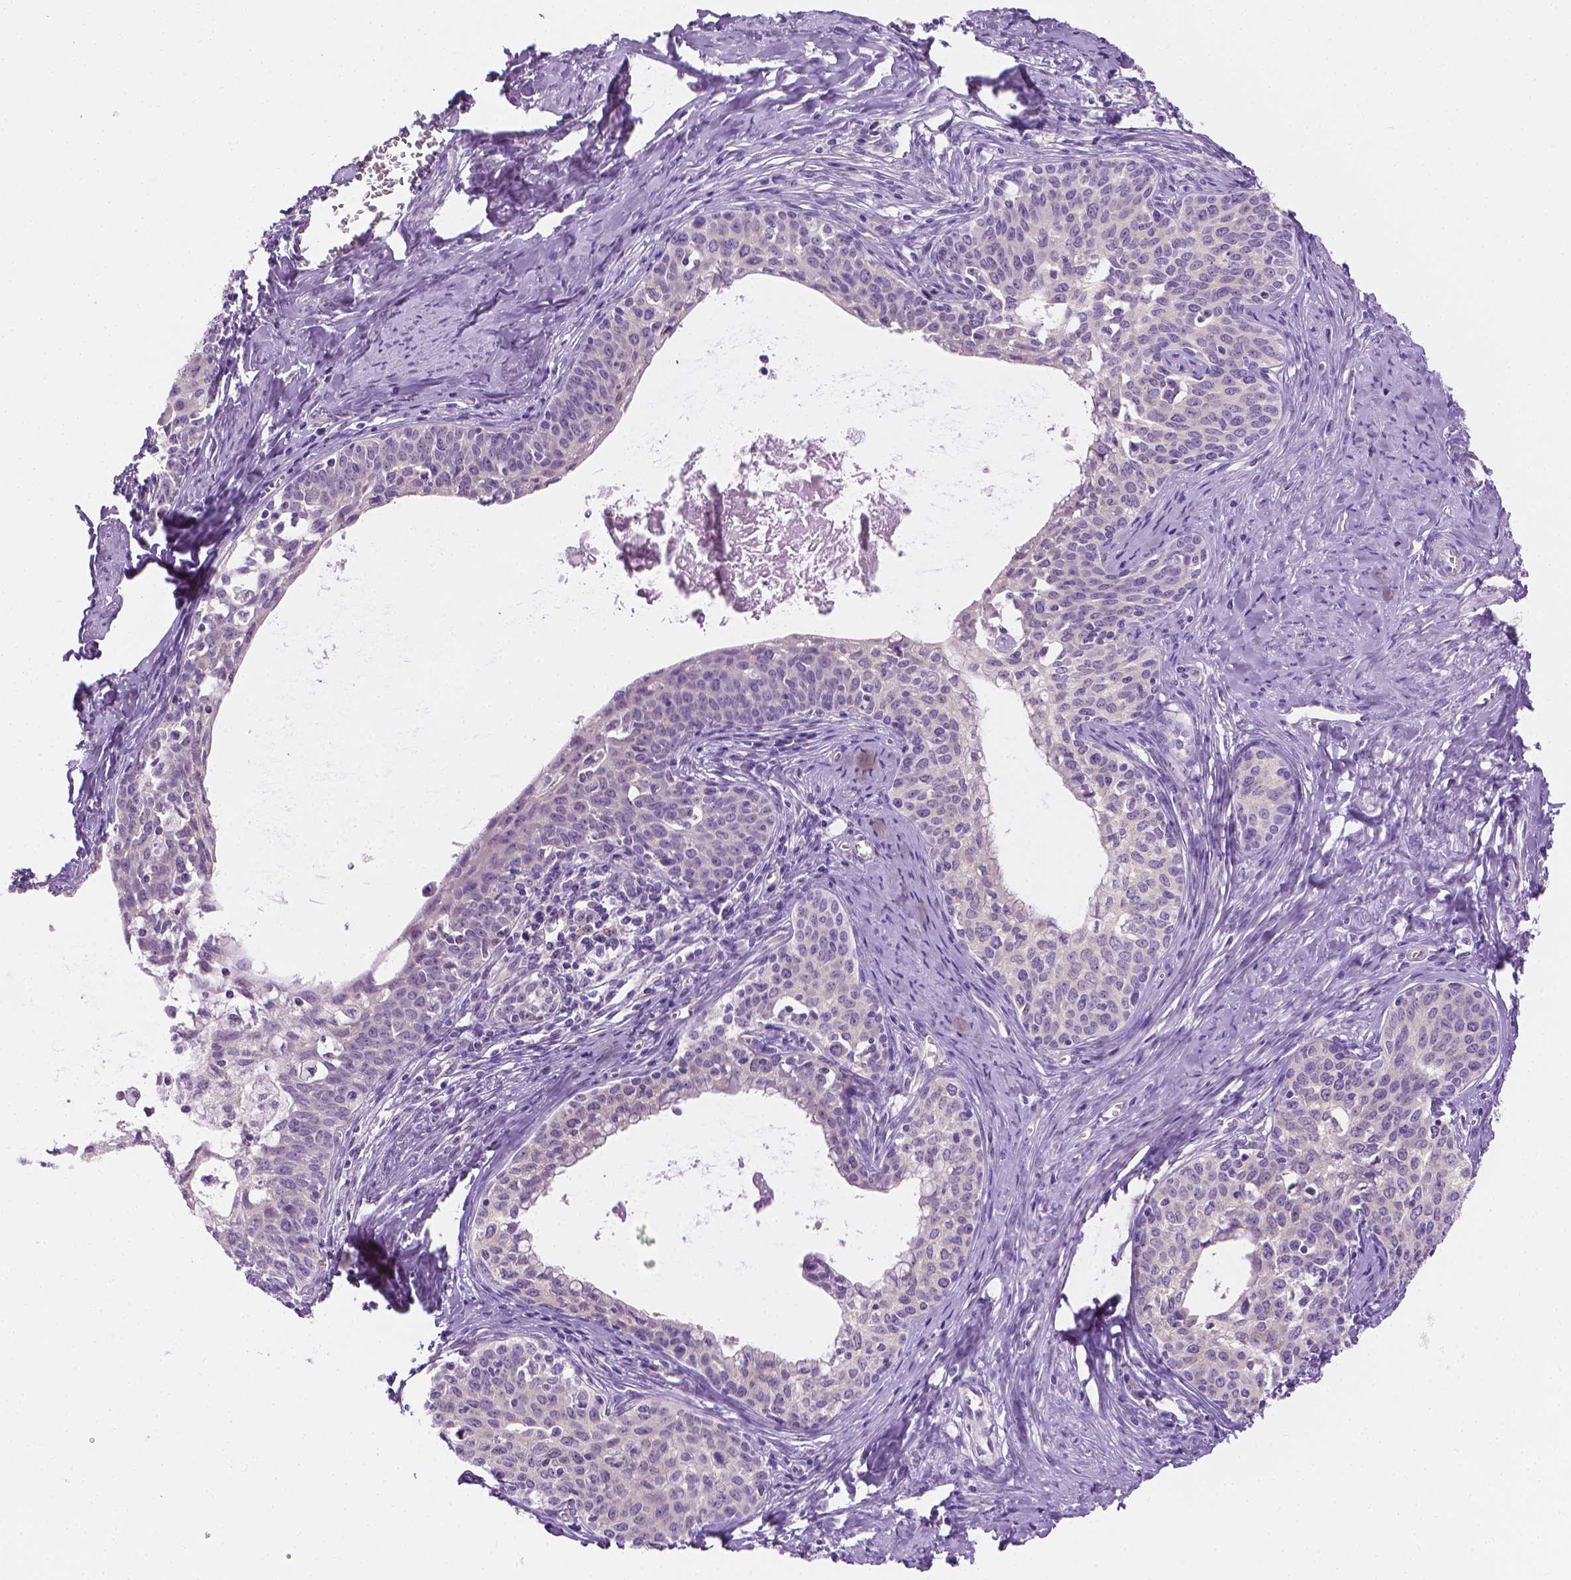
{"staining": {"intensity": "negative", "quantity": "none", "location": "none"}, "tissue": "cervical cancer", "cell_type": "Tumor cells", "image_type": "cancer", "snomed": [{"axis": "morphology", "description": "Squamous cell carcinoma, NOS"}, {"axis": "morphology", "description": "Adenocarcinoma, NOS"}, {"axis": "topography", "description": "Cervix"}], "caption": "High magnification brightfield microscopy of cervical cancer (adenocarcinoma) stained with DAB (brown) and counterstained with hematoxylin (blue): tumor cells show no significant positivity.", "gene": "FASN", "patient": {"sex": "female", "age": 52}}